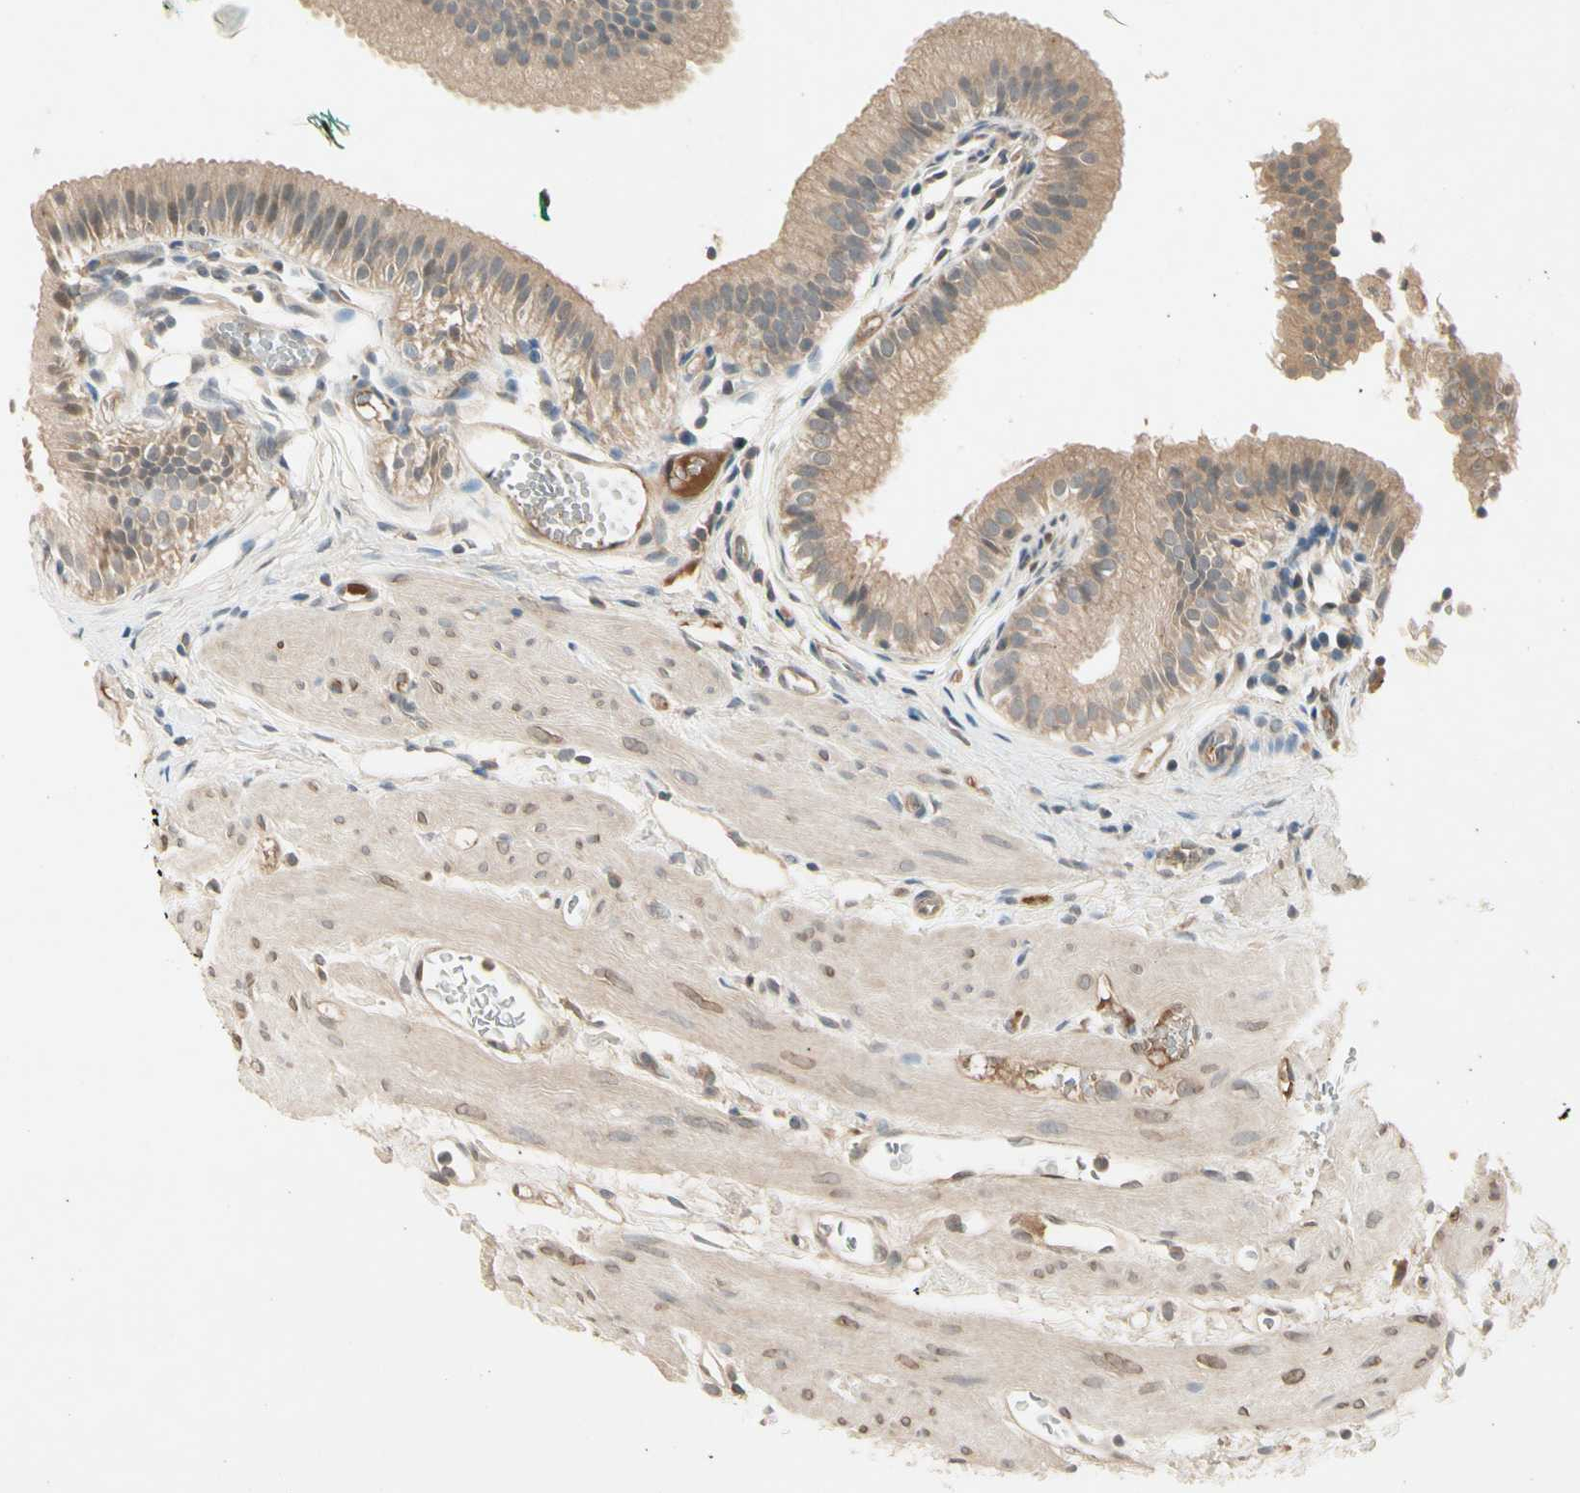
{"staining": {"intensity": "moderate", "quantity": ">75%", "location": "cytoplasmic/membranous"}, "tissue": "gallbladder", "cell_type": "Glandular cells", "image_type": "normal", "snomed": [{"axis": "morphology", "description": "Normal tissue, NOS"}, {"axis": "topography", "description": "Gallbladder"}], "caption": "A brown stain labels moderate cytoplasmic/membranous positivity of a protein in glandular cells of benign human gallbladder.", "gene": "CCL4", "patient": {"sex": "female", "age": 26}}